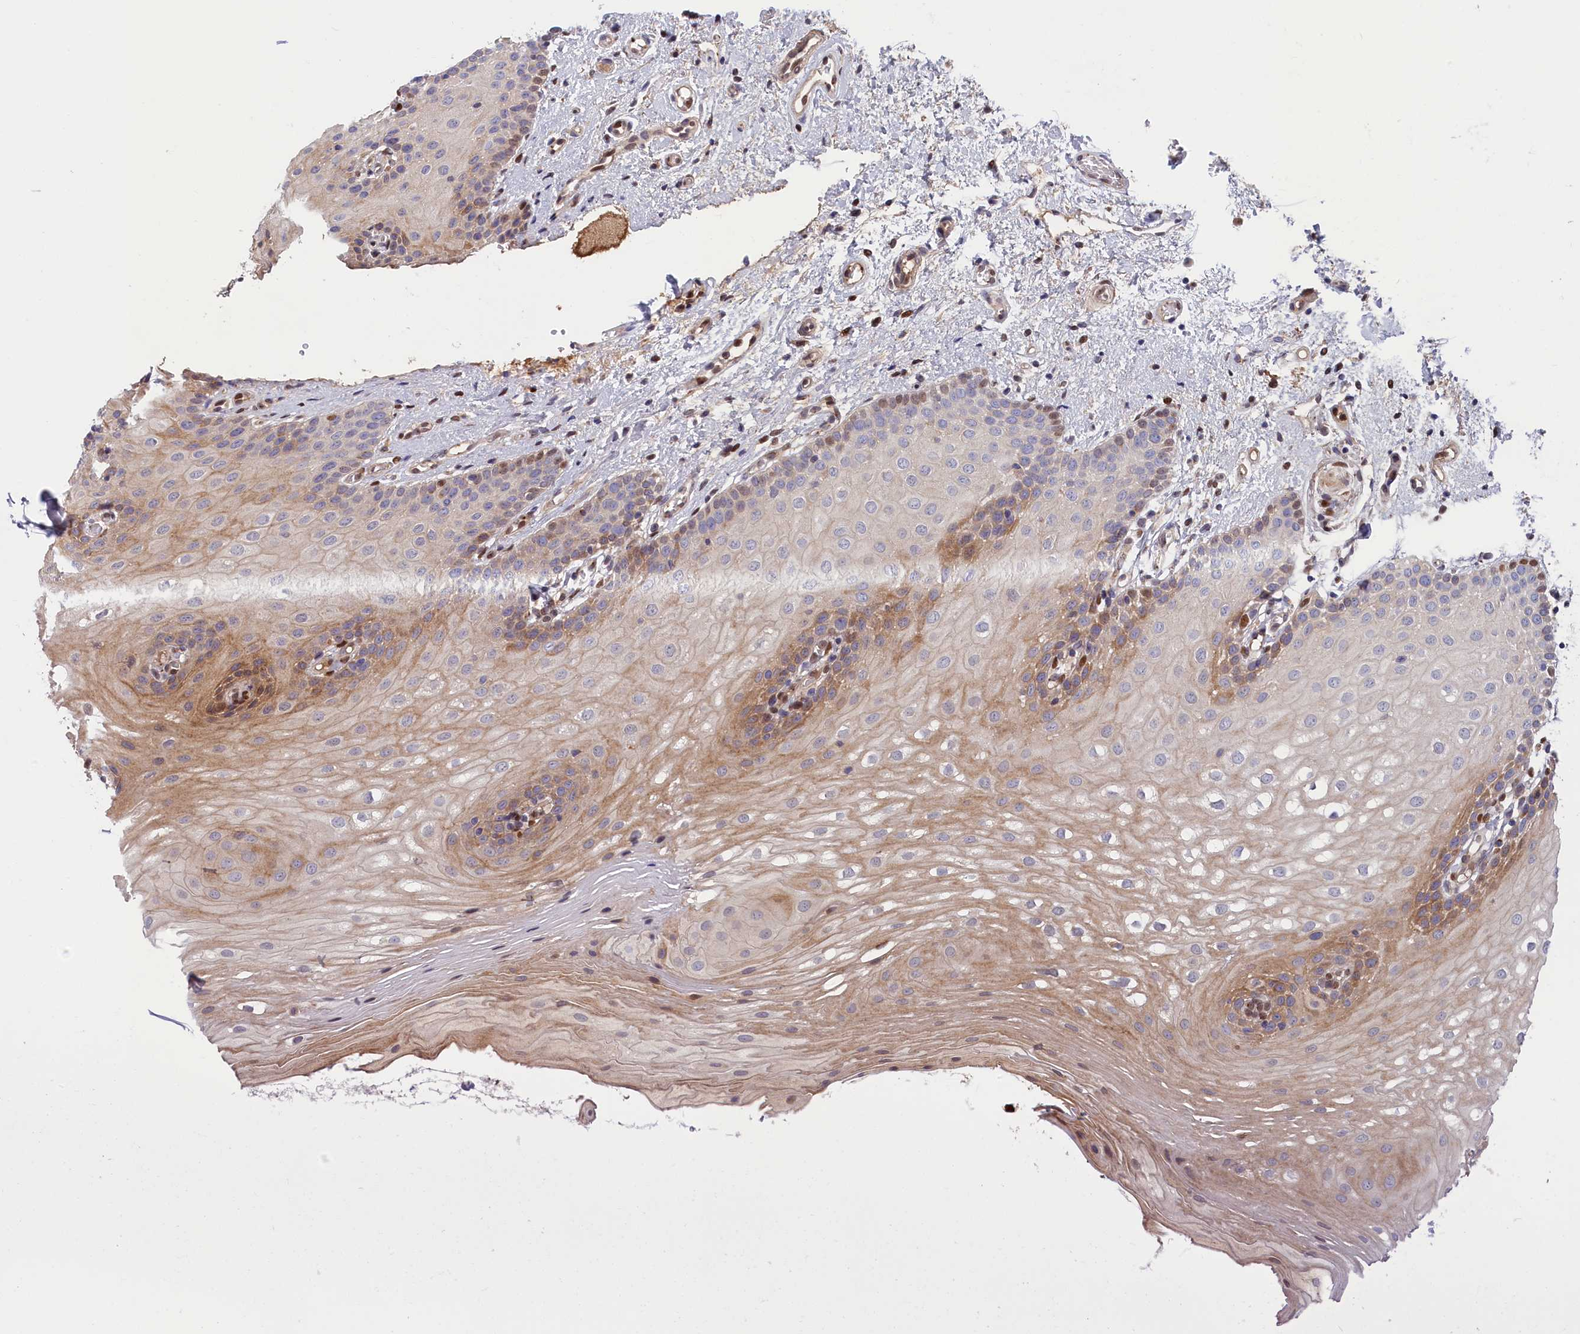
{"staining": {"intensity": "weak", "quantity": "25%-75%", "location": "cytoplasmic/membranous,nuclear"}, "tissue": "oral mucosa", "cell_type": "Squamous epithelial cells", "image_type": "normal", "snomed": [{"axis": "morphology", "description": "Normal tissue, NOS"}, {"axis": "topography", "description": "Oral tissue"}], "caption": "Immunohistochemistry (IHC) photomicrograph of unremarkable oral mucosa stained for a protein (brown), which exhibits low levels of weak cytoplasmic/membranous,nuclear expression in approximately 25%-75% of squamous epithelial cells.", "gene": "CHST12", "patient": {"sex": "female", "age": 54}}